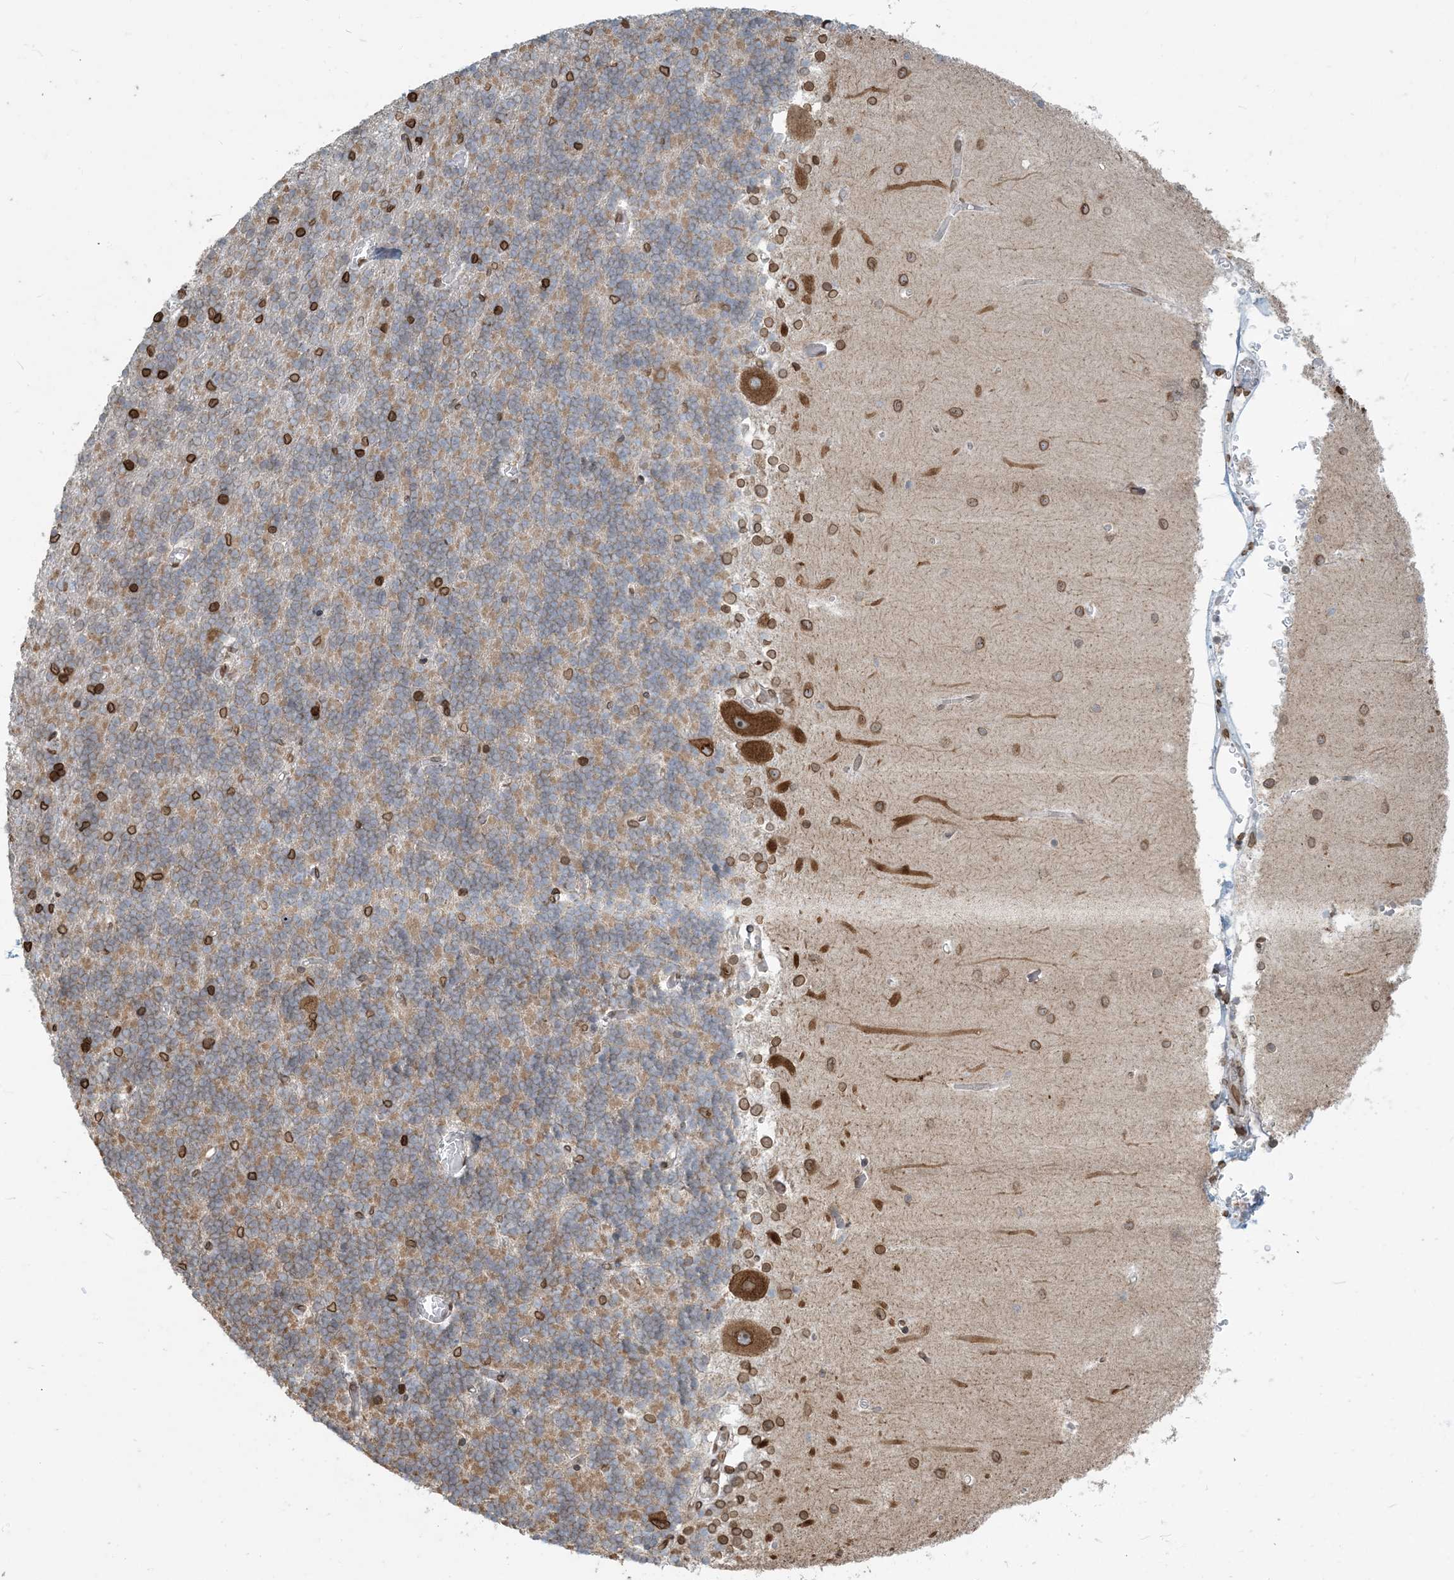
{"staining": {"intensity": "moderate", "quantity": "<25%", "location": "cytoplasmic/membranous"}, "tissue": "cerebellum", "cell_type": "Cells in granular layer", "image_type": "normal", "snomed": [{"axis": "morphology", "description": "Normal tissue, NOS"}, {"axis": "topography", "description": "Cerebellum"}], "caption": "Approximately <25% of cells in granular layer in benign cerebellum display moderate cytoplasmic/membranous protein expression as visualized by brown immunohistochemical staining.", "gene": "WWP1", "patient": {"sex": "male", "age": 37}}